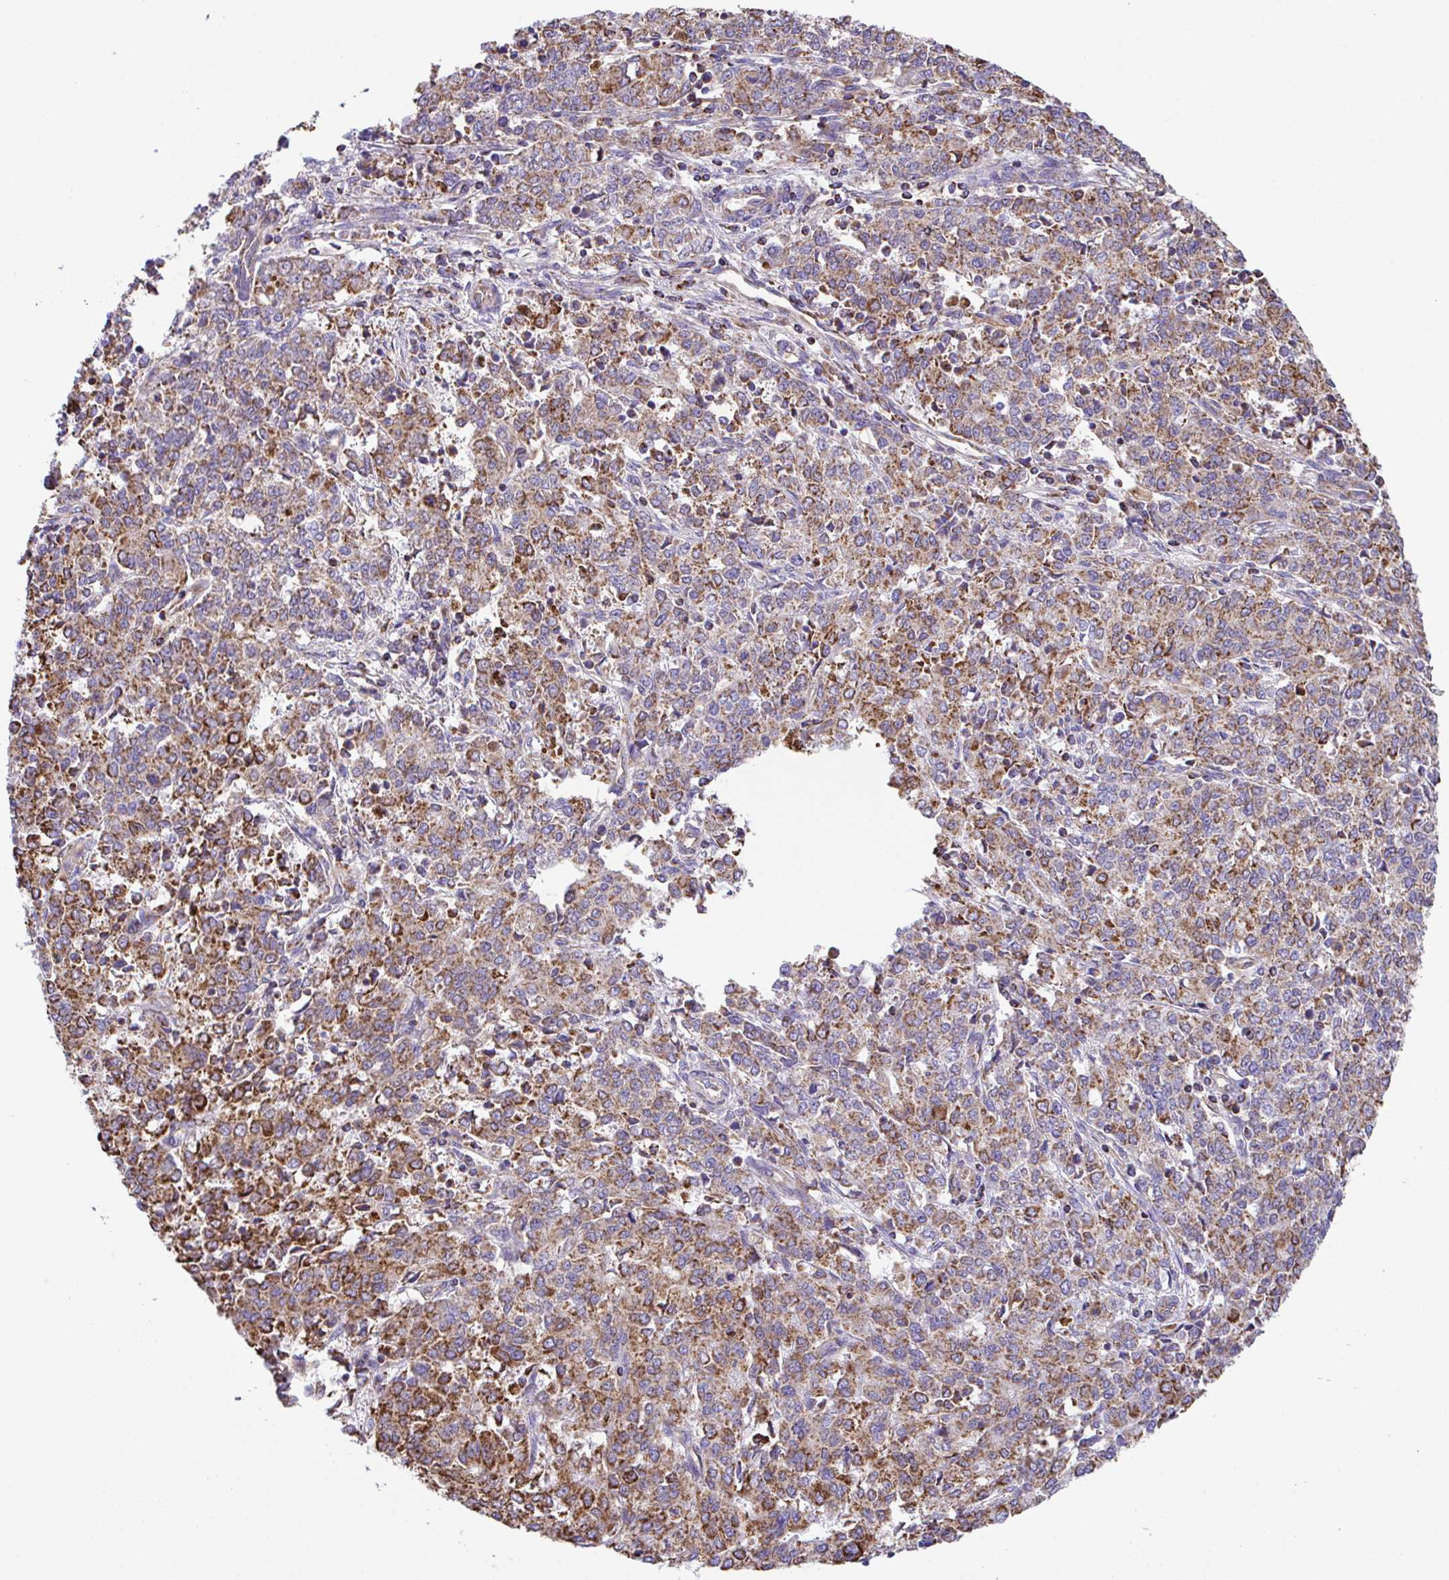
{"staining": {"intensity": "moderate", "quantity": ">75%", "location": "cytoplasmic/membranous"}, "tissue": "endometrial cancer", "cell_type": "Tumor cells", "image_type": "cancer", "snomed": [{"axis": "morphology", "description": "Adenocarcinoma, NOS"}, {"axis": "topography", "description": "Endometrium"}], "caption": "Immunohistochemistry micrograph of human endometrial adenocarcinoma stained for a protein (brown), which shows medium levels of moderate cytoplasmic/membranous positivity in approximately >75% of tumor cells.", "gene": "PCMTD2", "patient": {"sex": "female", "age": 50}}